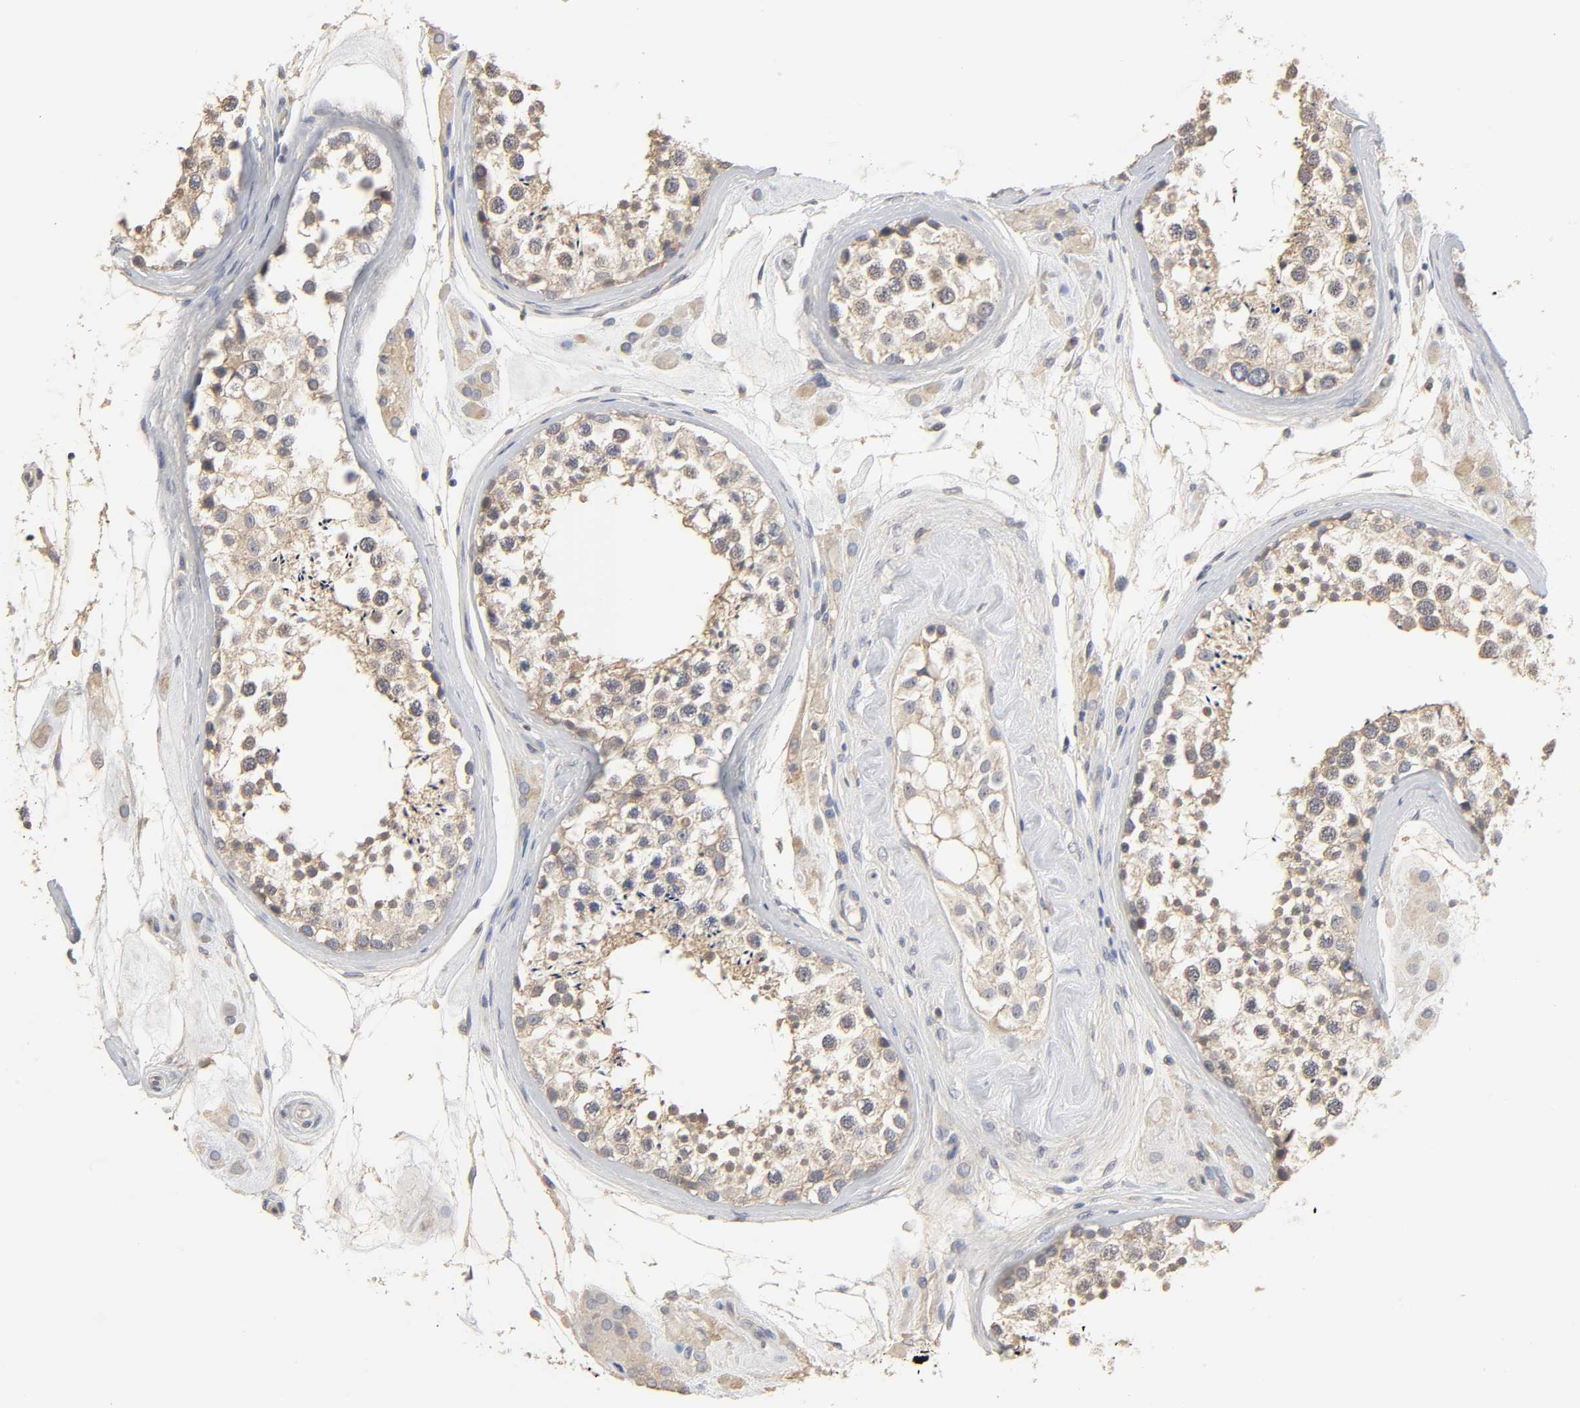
{"staining": {"intensity": "moderate", "quantity": "25%-75%", "location": "cytoplasmic/membranous"}, "tissue": "testis", "cell_type": "Cells in seminiferous ducts", "image_type": "normal", "snomed": [{"axis": "morphology", "description": "Normal tissue, NOS"}, {"axis": "topography", "description": "Testis"}], "caption": "Testis stained with a brown dye exhibits moderate cytoplasmic/membranous positive positivity in approximately 25%-75% of cells in seminiferous ducts.", "gene": "SLC10A2", "patient": {"sex": "male", "age": 46}}